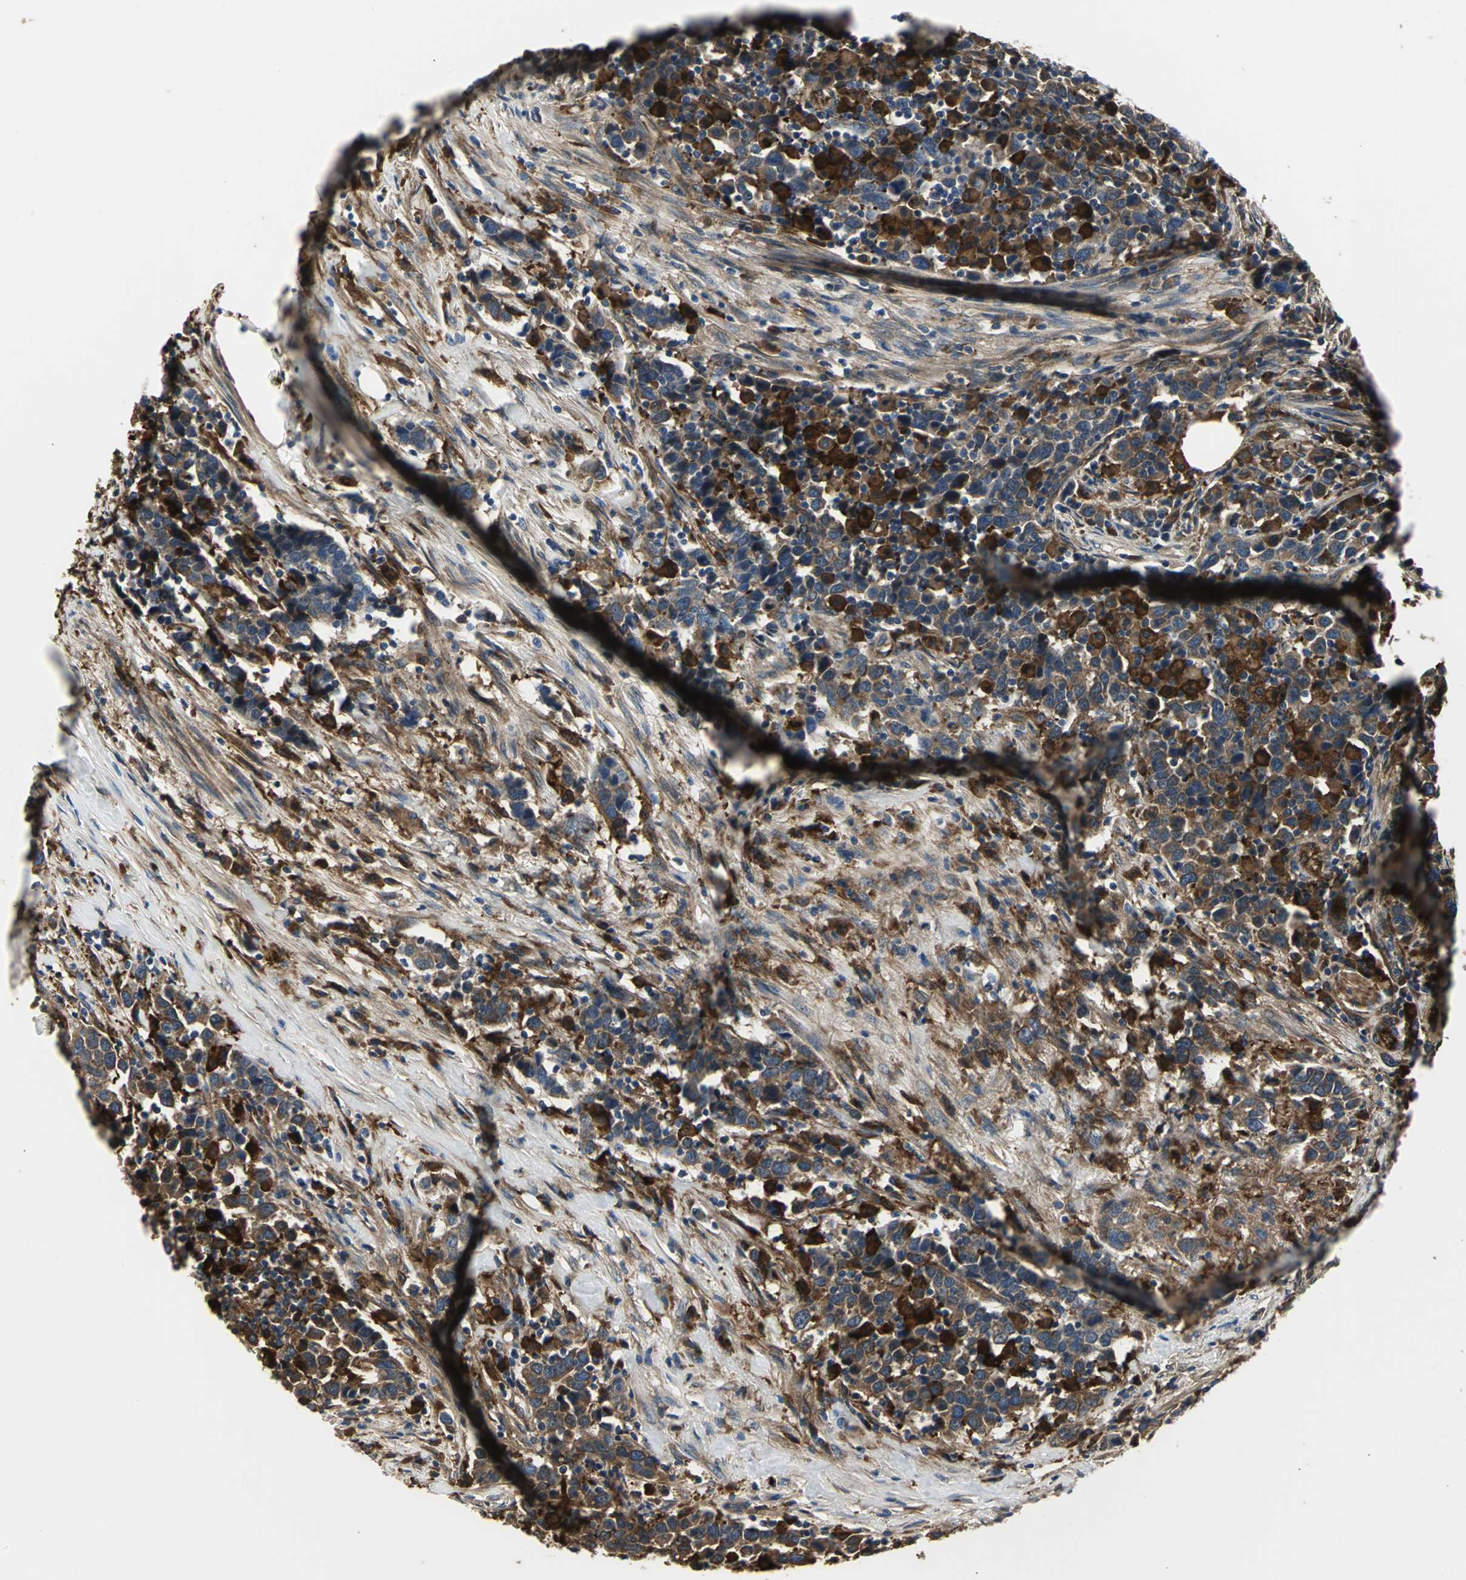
{"staining": {"intensity": "strong", "quantity": ">75%", "location": "cytoplasmic/membranous"}, "tissue": "urothelial cancer", "cell_type": "Tumor cells", "image_type": "cancer", "snomed": [{"axis": "morphology", "description": "Urothelial carcinoma, High grade"}, {"axis": "topography", "description": "Urinary bladder"}], "caption": "An immunohistochemistry (IHC) image of tumor tissue is shown. Protein staining in brown labels strong cytoplasmic/membranous positivity in urothelial carcinoma (high-grade) within tumor cells.", "gene": "CHRNB1", "patient": {"sex": "male", "age": 61}}